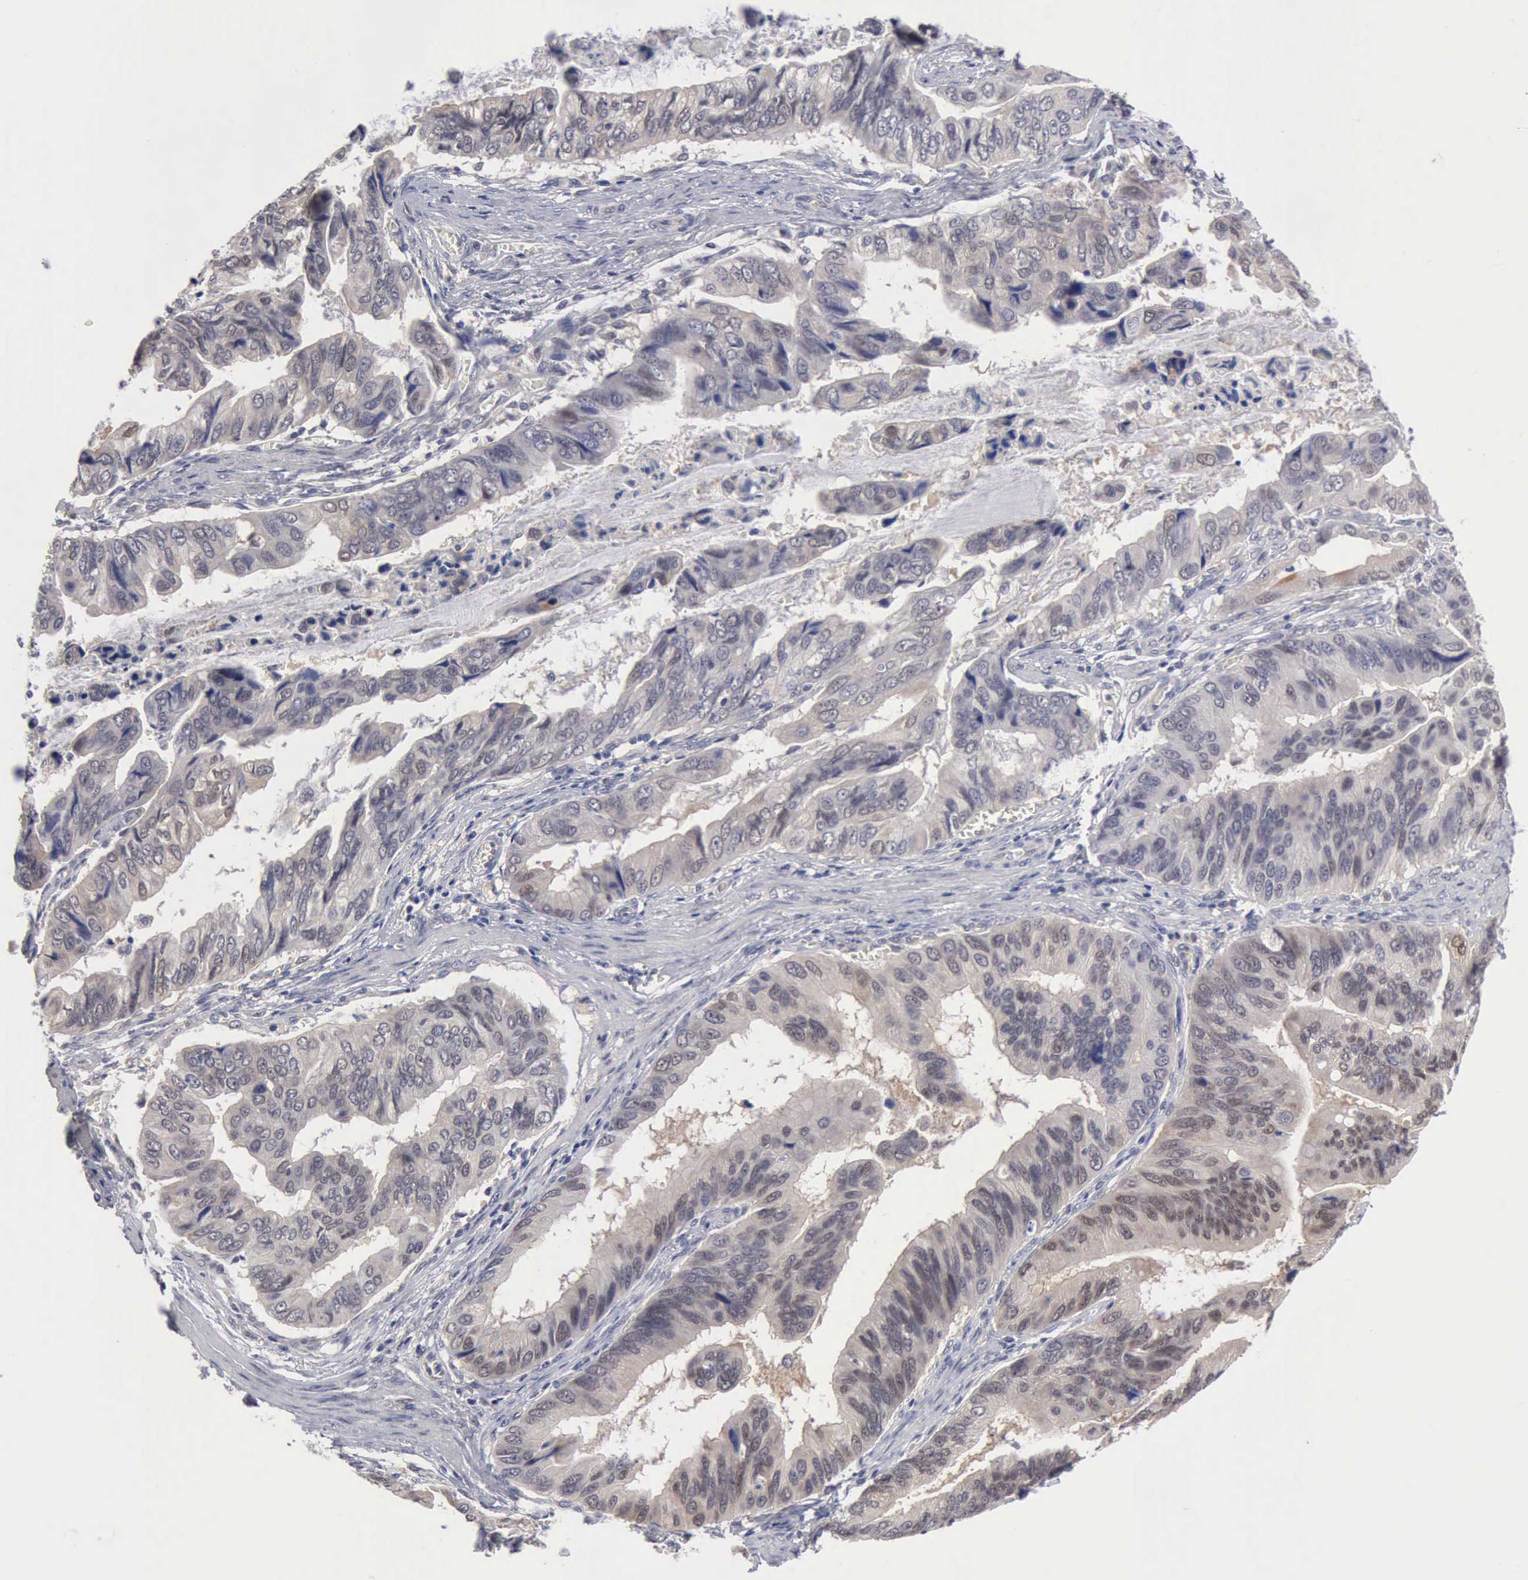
{"staining": {"intensity": "weak", "quantity": "25%-75%", "location": "cytoplasmic/membranous"}, "tissue": "stomach cancer", "cell_type": "Tumor cells", "image_type": "cancer", "snomed": [{"axis": "morphology", "description": "Adenocarcinoma, NOS"}, {"axis": "topography", "description": "Stomach, upper"}], "caption": "Immunohistochemistry (IHC) (DAB (3,3'-diaminobenzidine)) staining of stomach cancer (adenocarcinoma) reveals weak cytoplasmic/membranous protein positivity in about 25%-75% of tumor cells.", "gene": "PTGR2", "patient": {"sex": "male", "age": 80}}